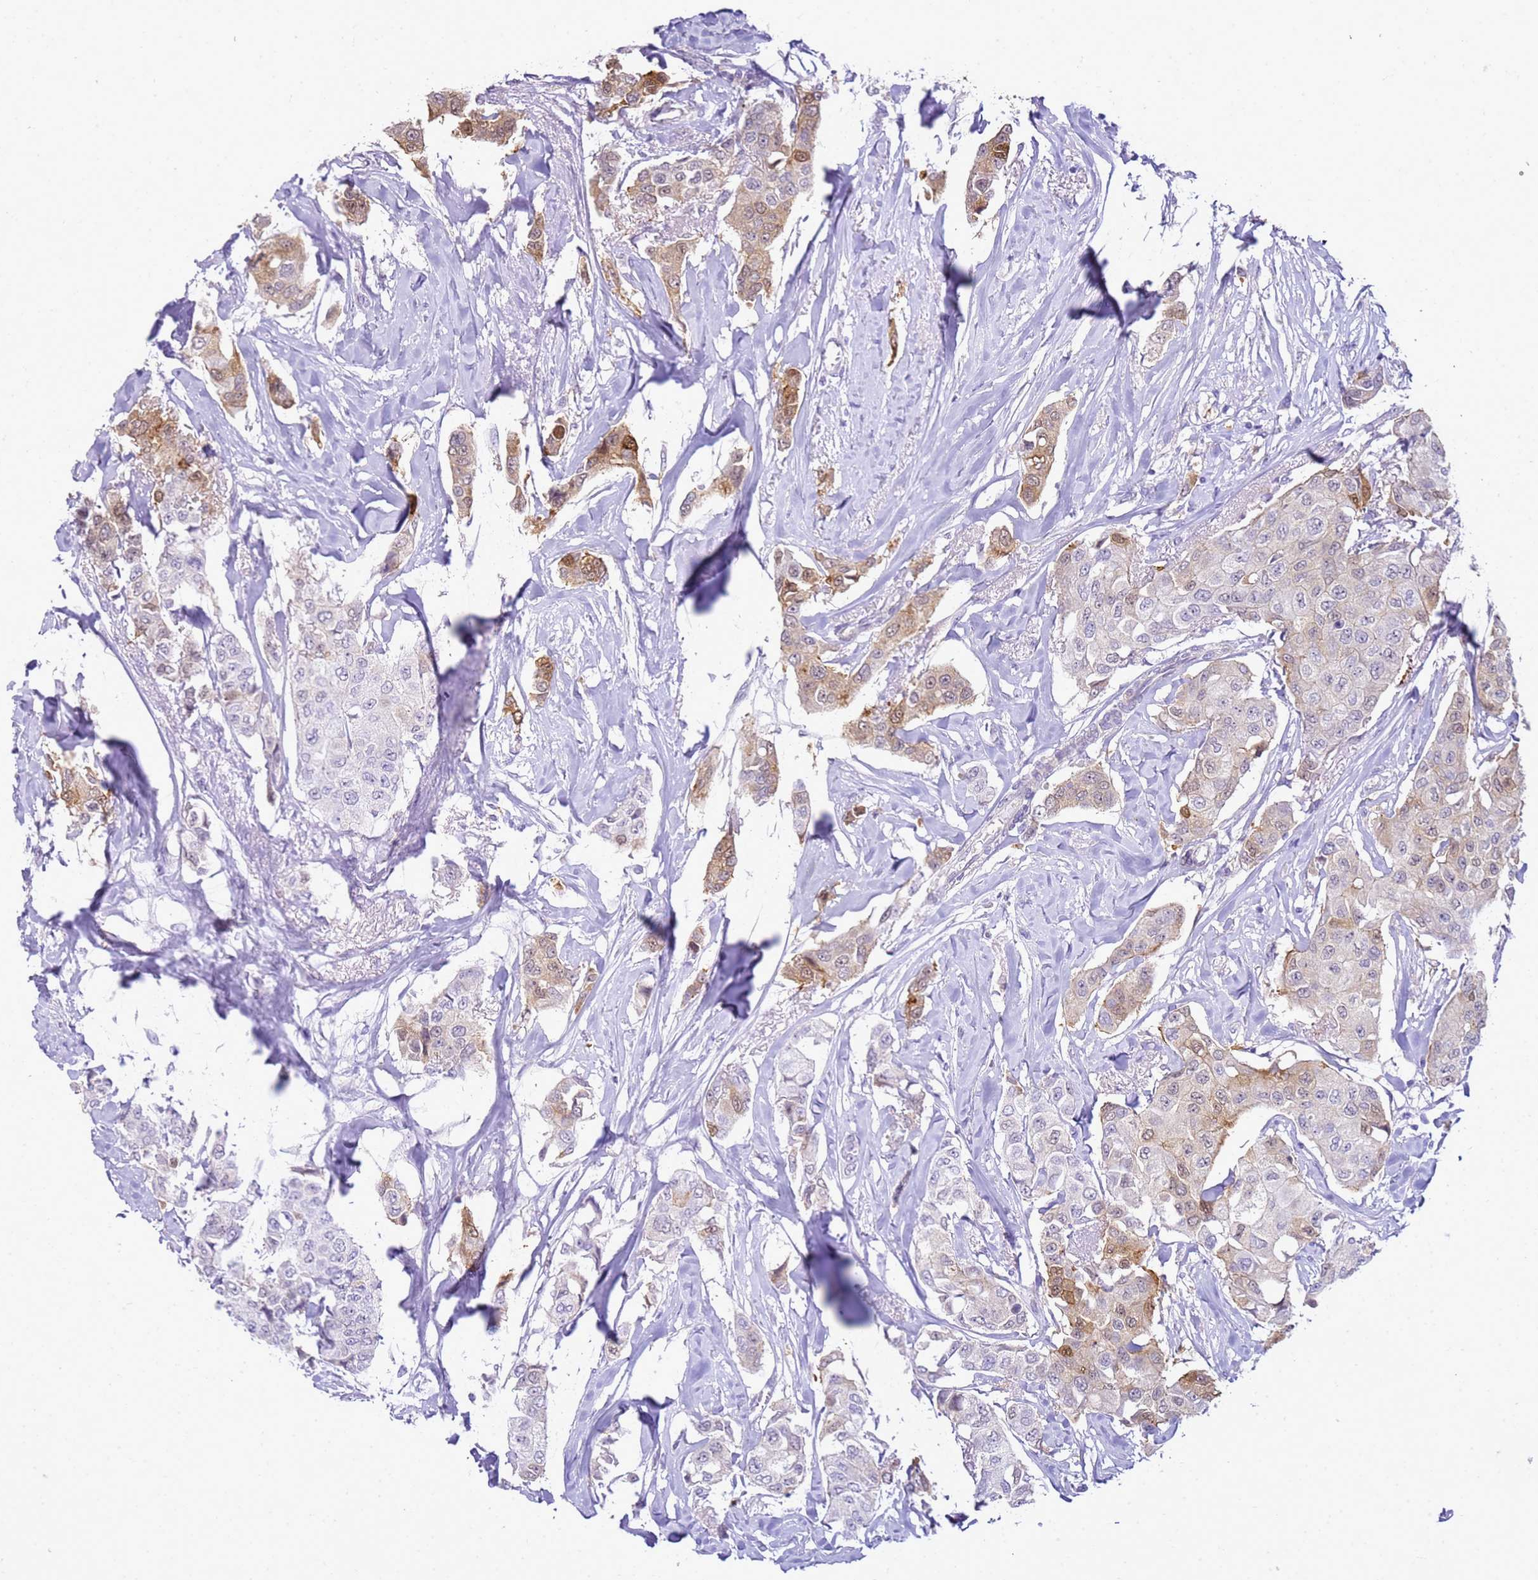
{"staining": {"intensity": "moderate", "quantity": "25%-75%", "location": "cytoplasmic/membranous"}, "tissue": "breast cancer", "cell_type": "Tumor cells", "image_type": "cancer", "snomed": [{"axis": "morphology", "description": "Duct carcinoma"}, {"axis": "topography", "description": "Breast"}], "caption": "Immunohistochemical staining of breast infiltrating ductal carcinoma reveals medium levels of moderate cytoplasmic/membranous staining in about 25%-75% of tumor cells. (Brightfield microscopy of DAB IHC at high magnification).", "gene": "HSPB1", "patient": {"sex": "female", "age": 80}}